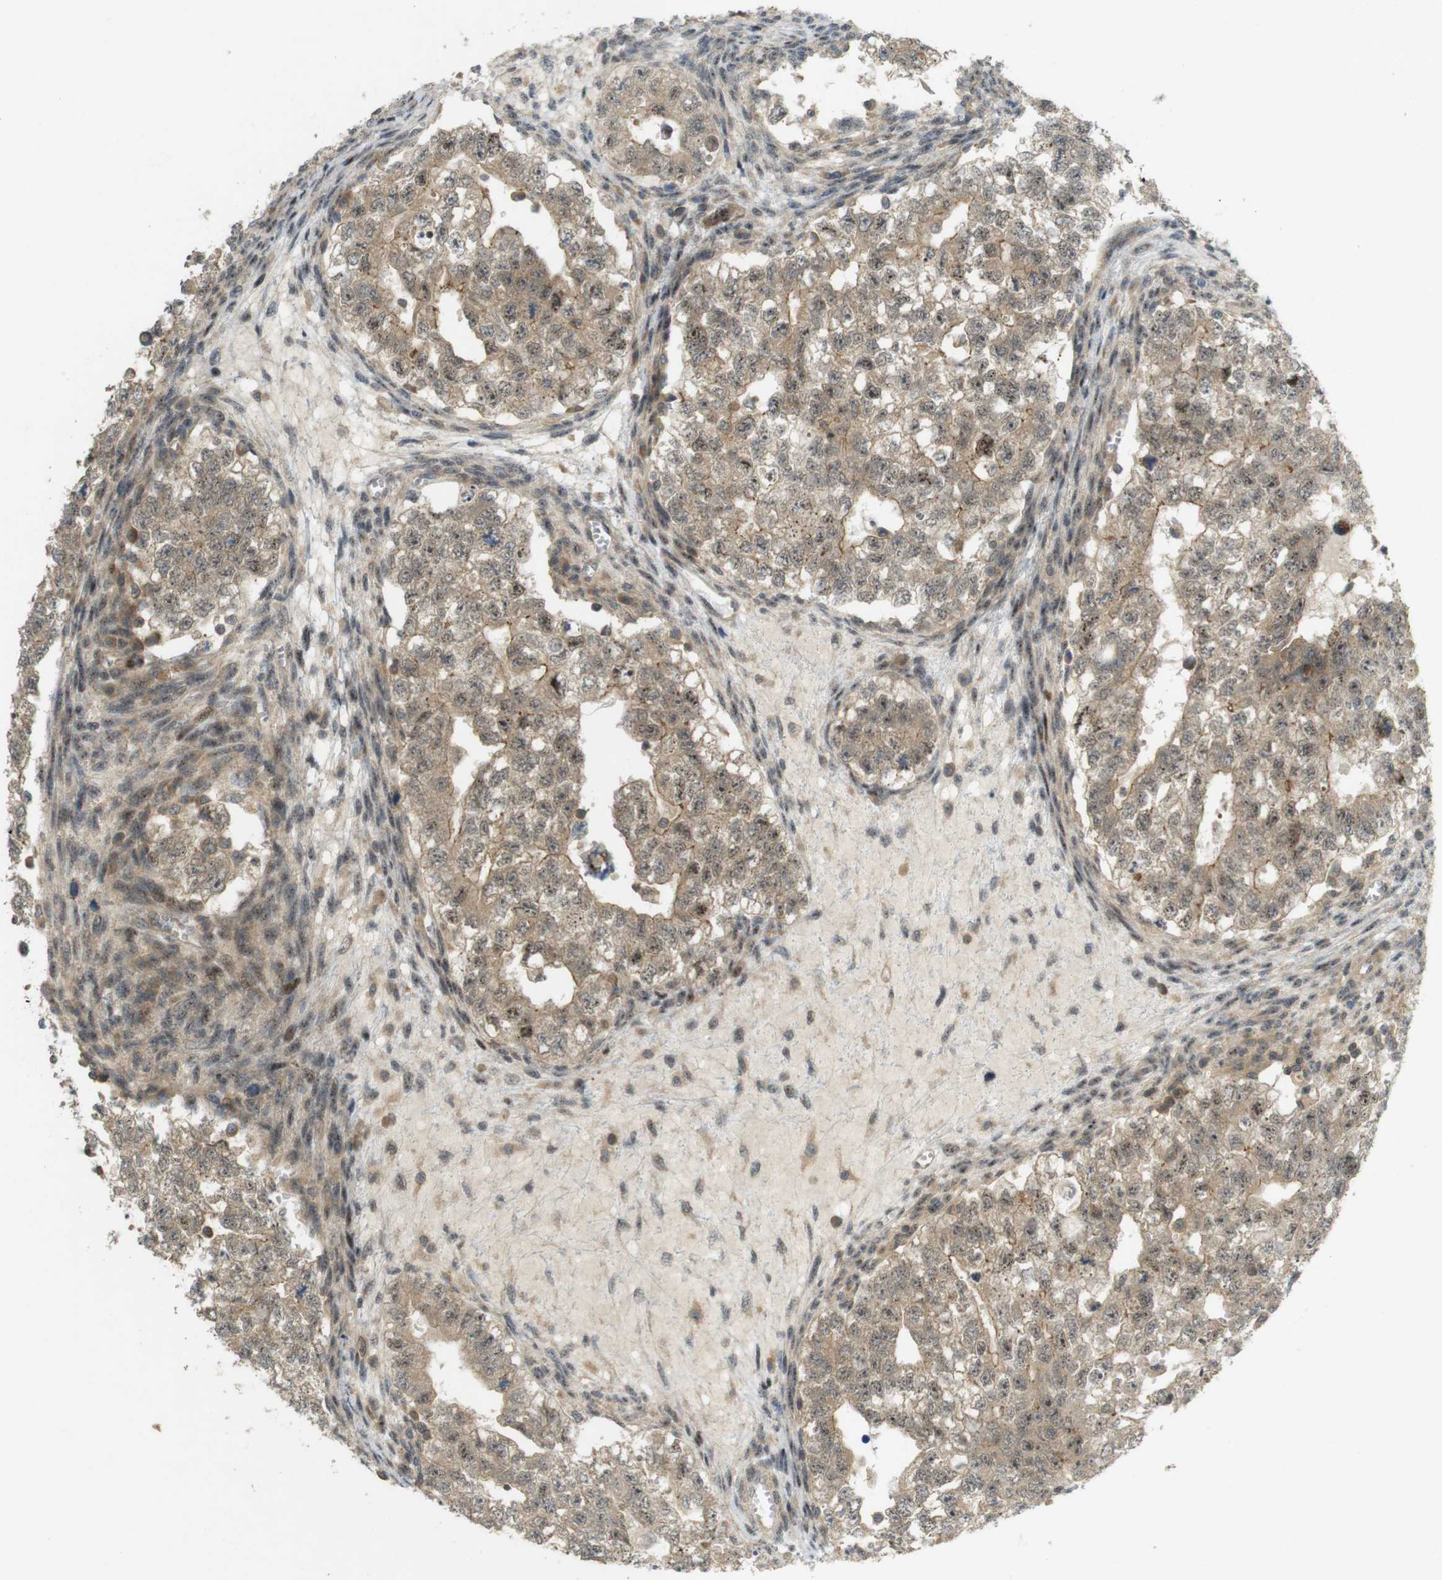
{"staining": {"intensity": "moderate", "quantity": ">75%", "location": "cytoplasmic/membranous,nuclear"}, "tissue": "testis cancer", "cell_type": "Tumor cells", "image_type": "cancer", "snomed": [{"axis": "morphology", "description": "Seminoma, NOS"}, {"axis": "morphology", "description": "Carcinoma, Embryonal, NOS"}, {"axis": "topography", "description": "Testis"}], "caption": "The histopathology image reveals immunohistochemical staining of testis cancer. There is moderate cytoplasmic/membranous and nuclear expression is appreciated in approximately >75% of tumor cells. The protein of interest is stained brown, and the nuclei are stained in blue (DAB (3,3'-diaminobenzidine) IHC with brightfield microscopy, high magnification).", "gene": "TMX3", "patient": {"sex": "male", "age": 38}}